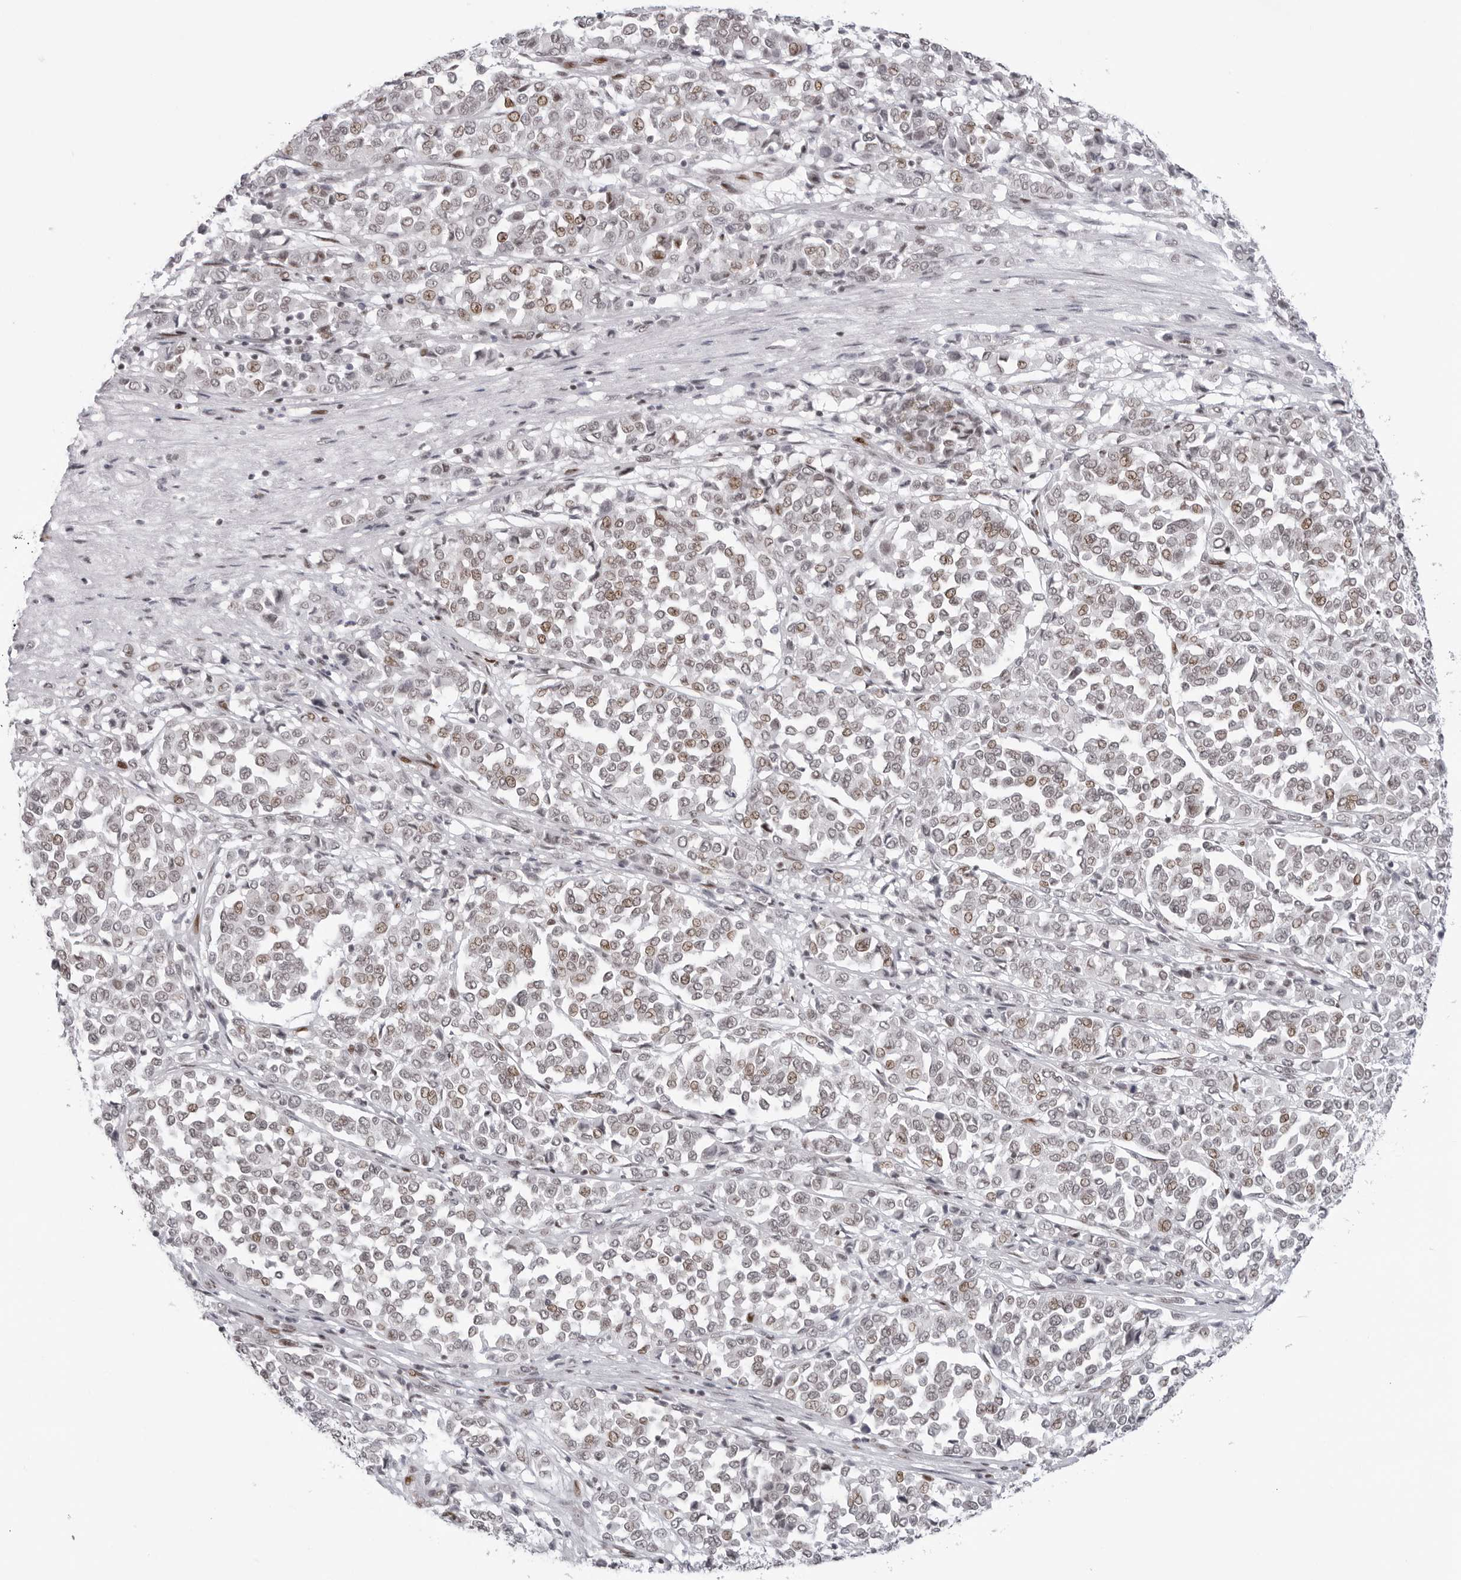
{"staining": {"intensity": "weak", "quantity": ">75%", "location": "nuclear"}, "tissue": "melanoma", "cell_type": "Tumor cells", "image_type": "cancer", "snomed": [{"axis": "morphology", "description": "Malignant melanoma, Metastatic site"}, {"axis": "topography", "description": "Pancreas"}], "caption": "Melanoma tissue displays weak nuclear positivity in about >75% of tumor cells (DAB = brown stain, brightfield microscopy at high magnification).", "gene": "NTPCR", "patient": {"sex": "female", "age": 30}}